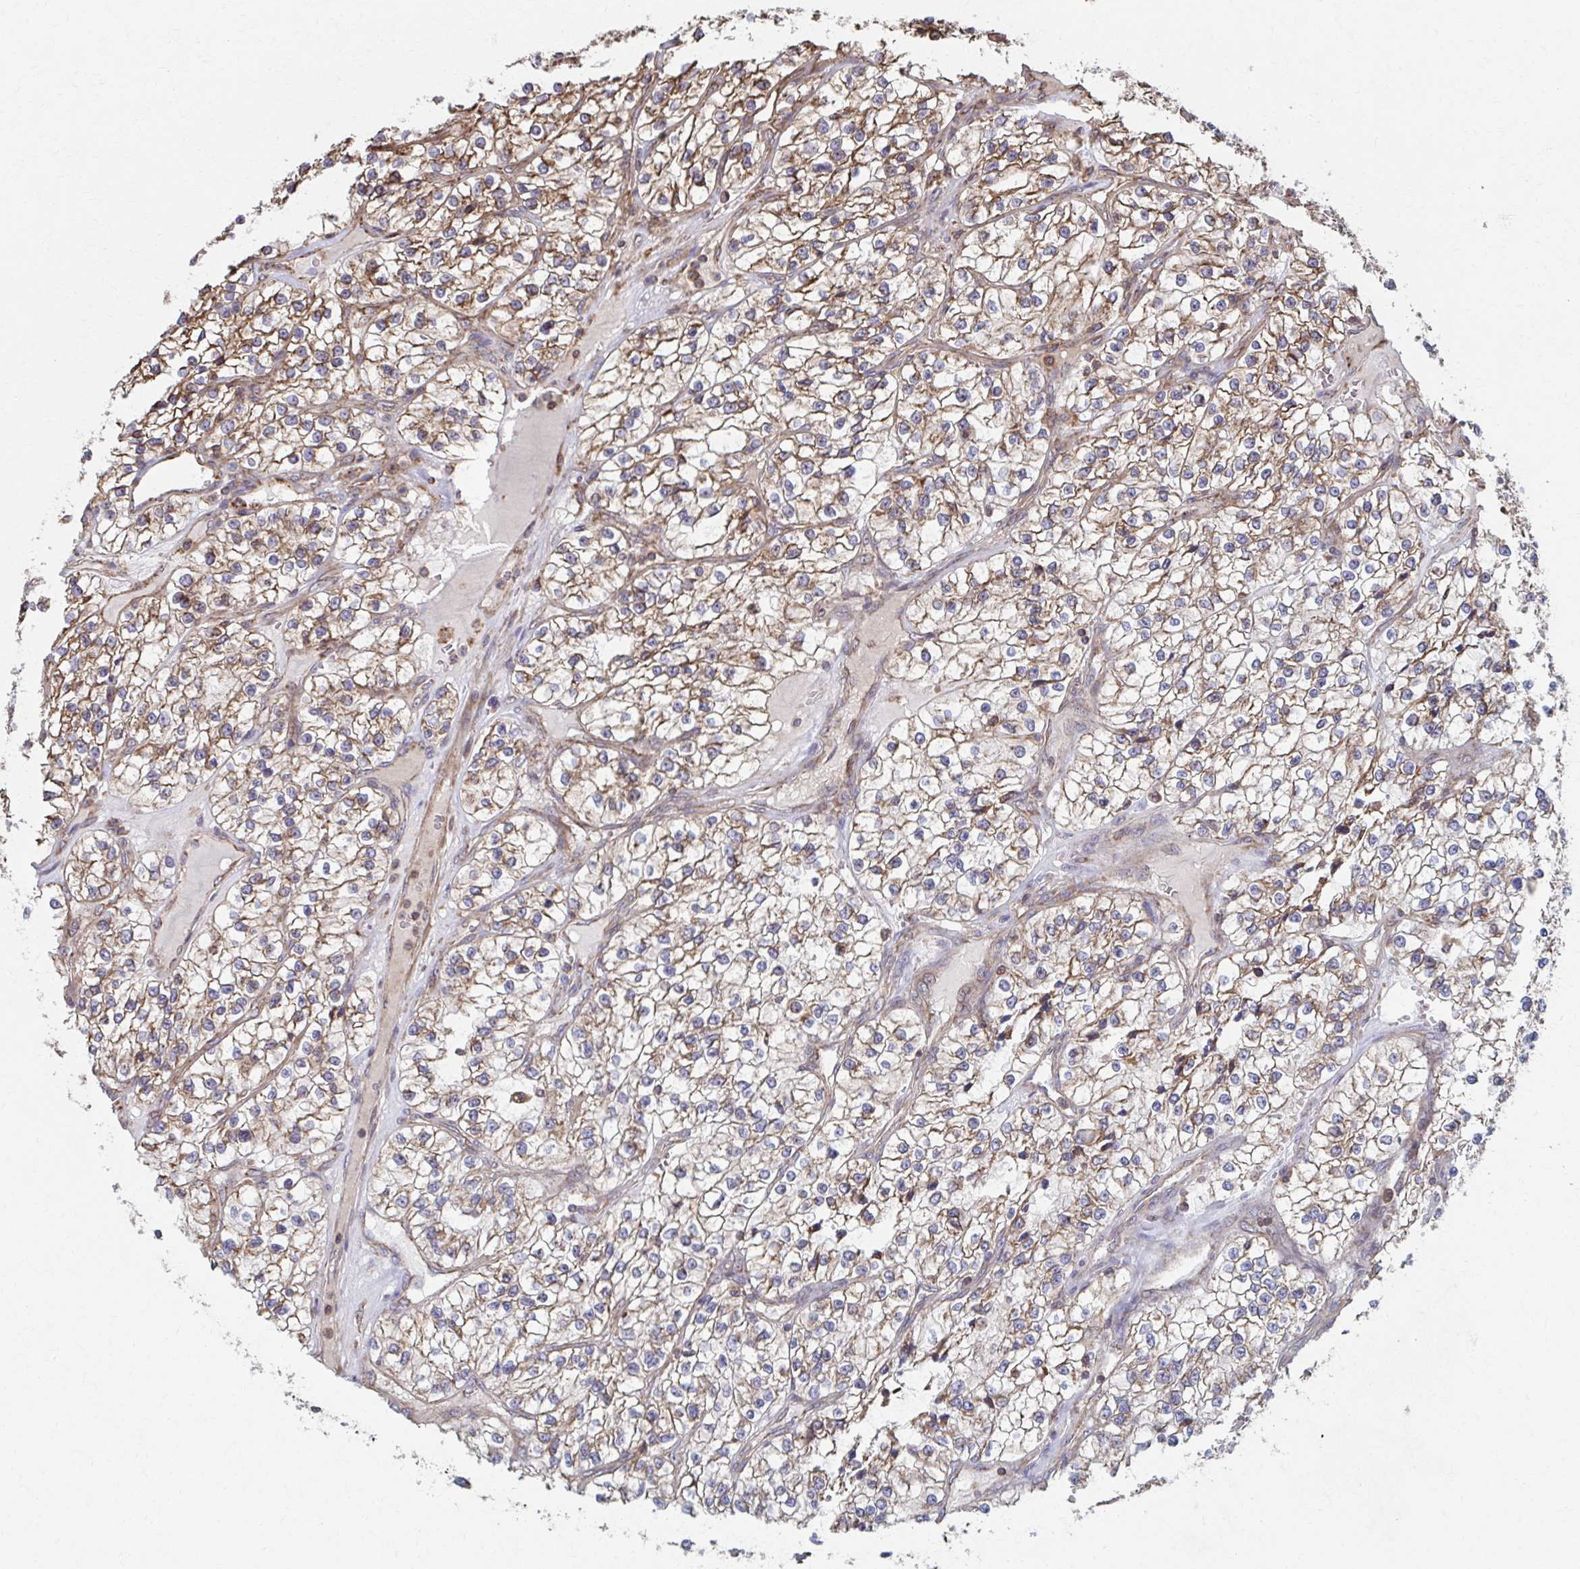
{"staining": {"intensity": "moderate", "quantity": ">75%", "location": "cytoplasmic/membranous"}, "tissue": "renal cancer", "cell_type": "Tumor cells", "image_type": "cancer", "snomed": [{"axis": "morphology", "description": "Adenocarcinoma, NOS"}, {"axis": "topography", "description": "Kidney"}], "caption": "This micrograph reveals renal cancer (adenocarcinoma) stained with immunohistochemistry to label a protein in brown. The cytoplasmic/membranous of tumor cells show moderate positivity for the protein. Nuclei are counter-stained blue.", "gene": "KLHL34", "patient": {"sex": "female", "age": 57}}